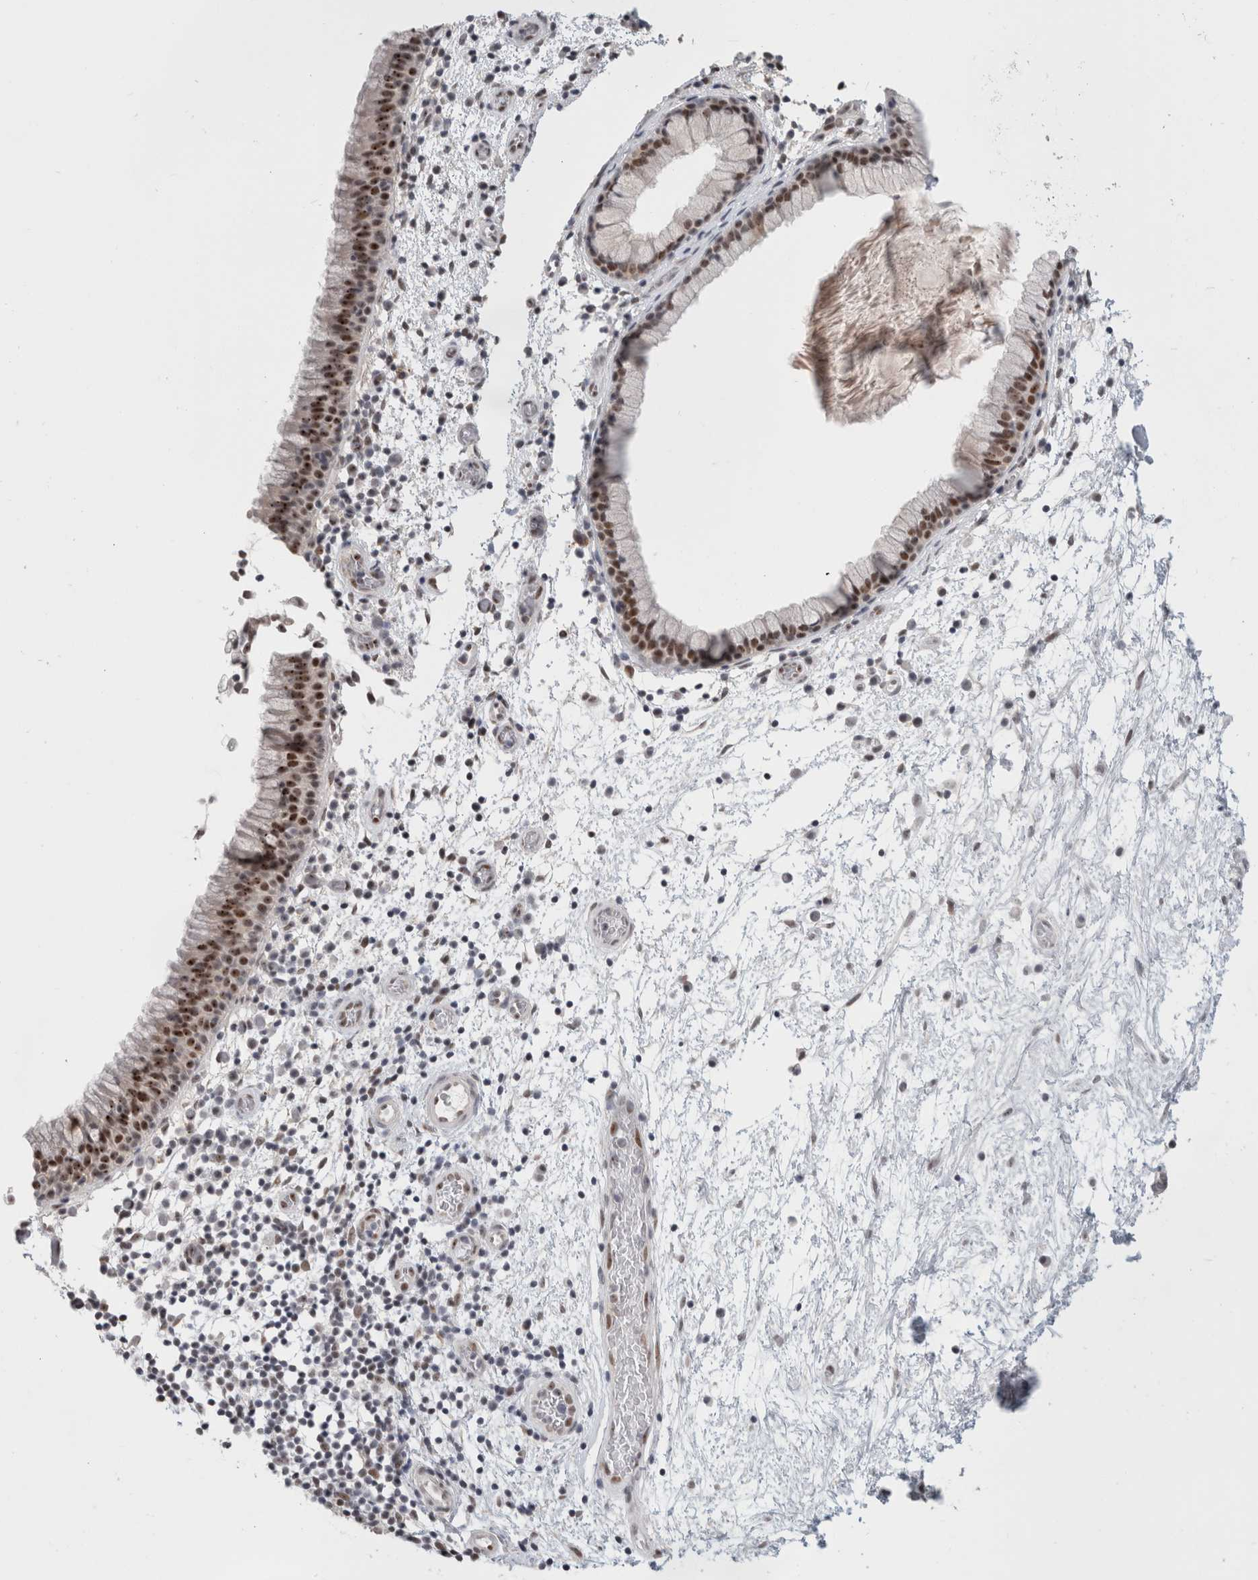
{"staining": {"intensity": "strong", "quantity": ">75%", "location": "nuclear"}, "tissue": "nasopharynx", "cell_type": "Respiratory epithelial cells", "image_type": "normal", "snomed": [{"axis": "morphology", "description": "Normal tissue, NOS"}, {"axis": "morphology", "description": "Inflammation, NOS"}, {"axis": "topography", "description": "Nasopharynx"}], "caption": "Nasopharynx stained for a protein exhibits strong nuclear positivity in respiratory epithelial cells. (DAB (3,3'-diaminobenzidine) IHC with brightfield microscopy, high magnification).", "gene": "SENP6", "patient": {"sex": "male", "age": 48}}